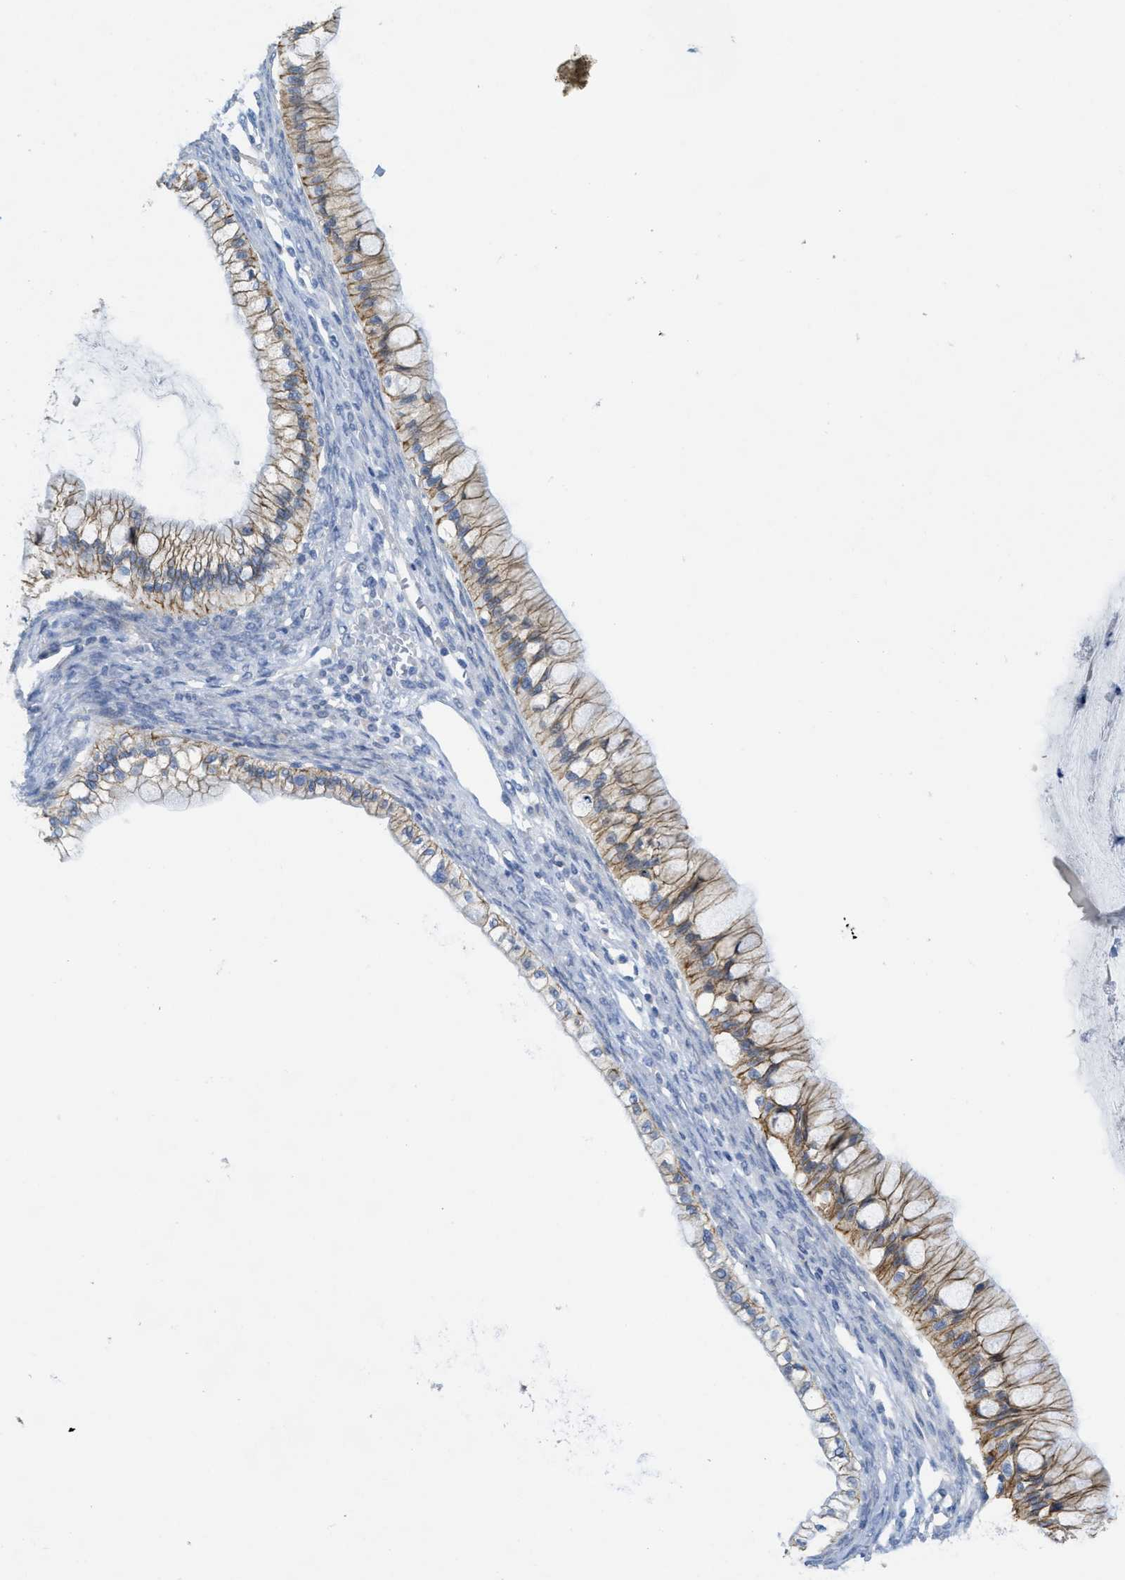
{"staining": {"intensity": "moderate", "quantity": ">75%", "location": "cytoplasmic/membranous"}, "tissue": "ovarian cancer", "cell_type": "Tumor cells", "image_type": "cancer", "snomed": [{"axis": "morphology", "description": "Cystadenocarcinoma, mucinous, NOS"}, {"axis": "topography", "description": "Ovary"}], "caption": "Protein staining of ovarian cancer tissue shows moderate cytoplasmic/membranous positivity in about >75% of tumor cells.", "gene": "CNNM4", "patient": {"sex": "female", "age": 57}}